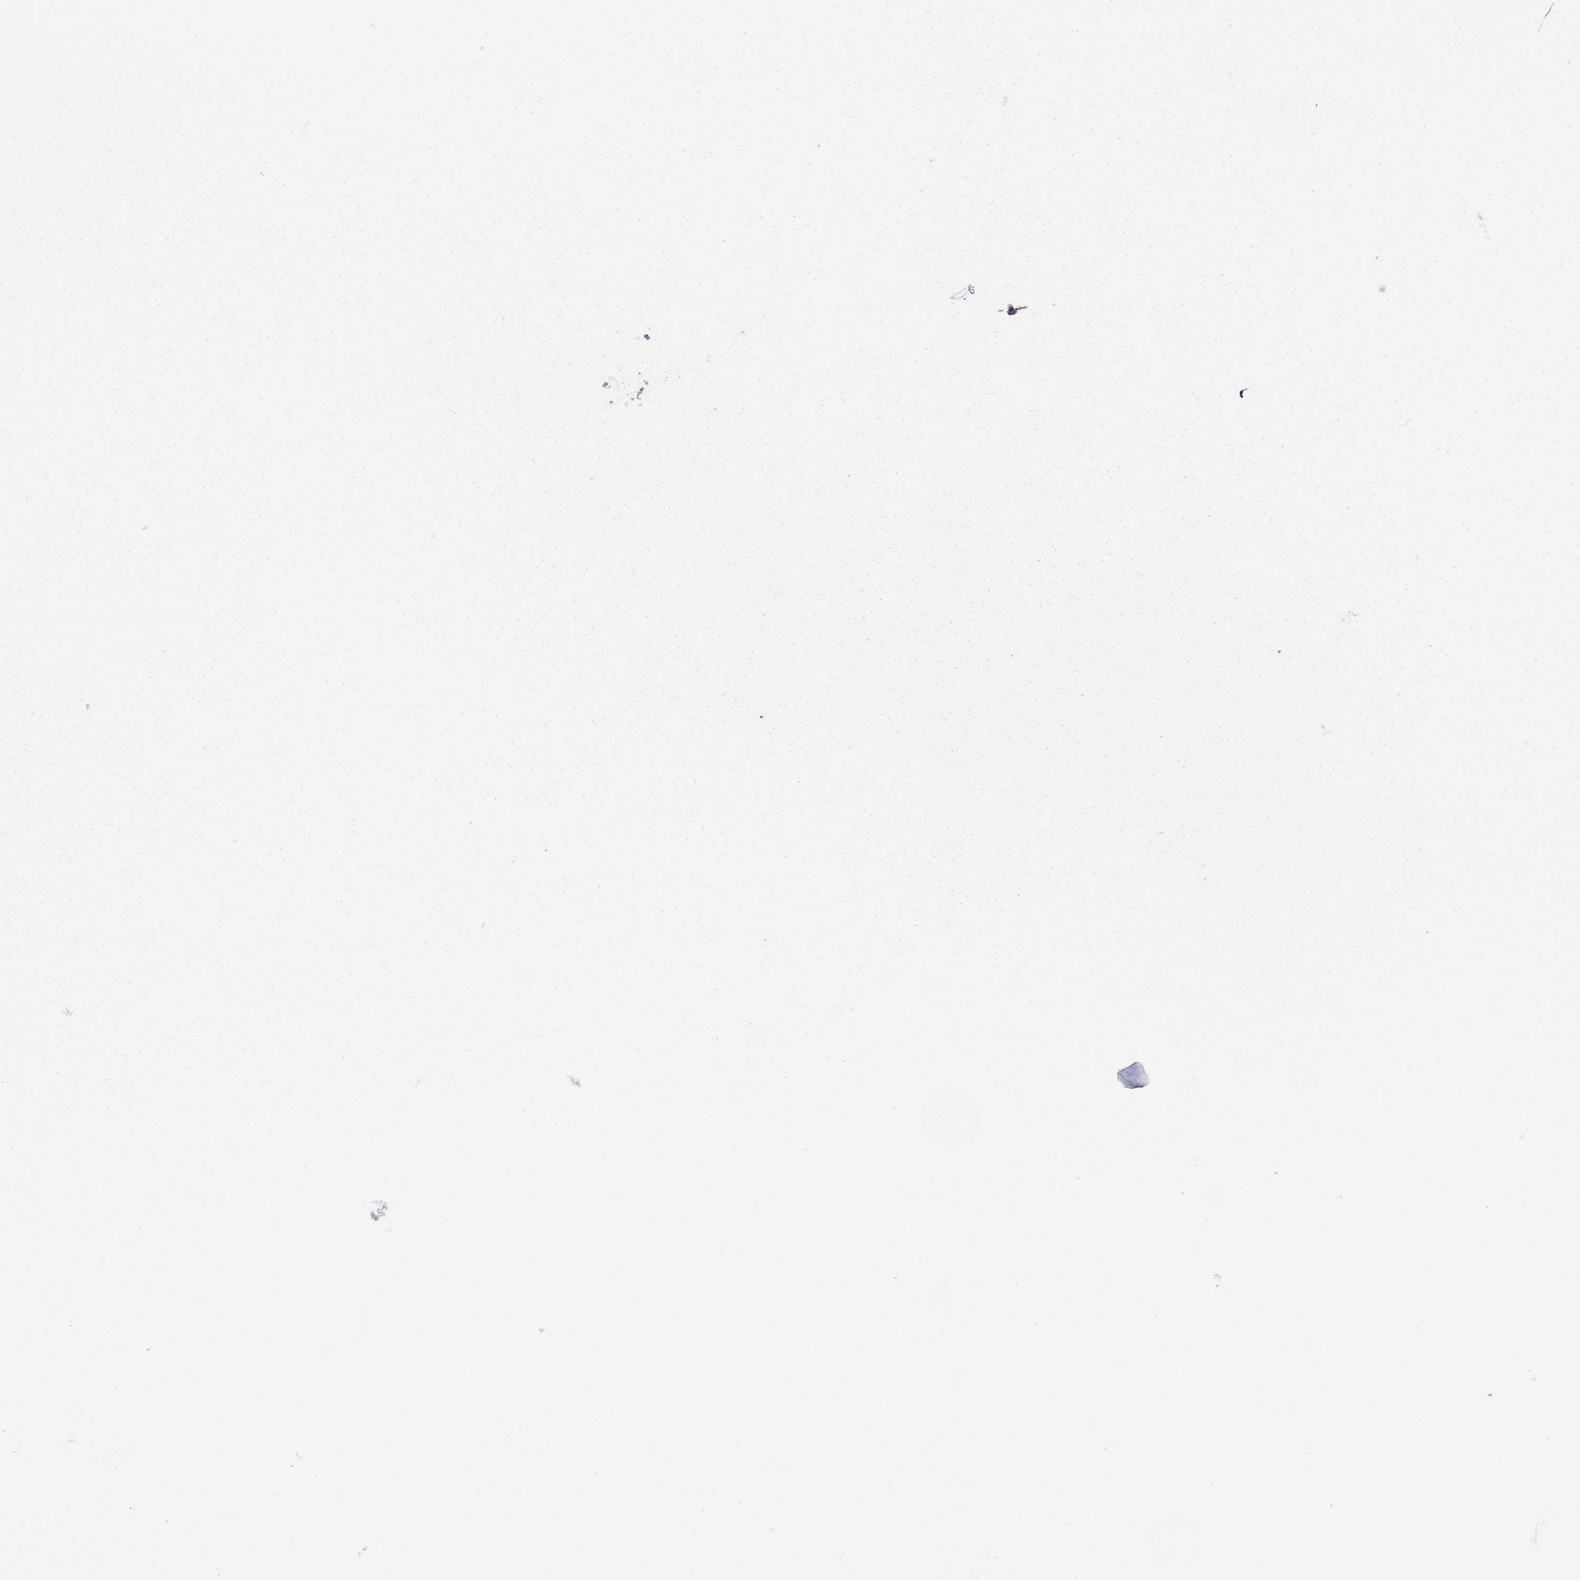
{"staining": {"intensity": "strong", "quantity": ">75%", "location": "cytoplasmic/membranous"}, "tissue": "vagina", "cell_type": "Squamous epithelial cells", "image_type": "normal", "snomed": [{"axis": "morphology", "description": "Normal tissue, NOS"}, {"axis": "topography", "description": "Vagina"}], "caption": "This photomicrograph shows immunohistochemistry (IHC) staining of normal human vagina, with high strong cytoplasmic/membranous staining in approximately >75% of squamous epithelial cells.", "gene": "EHBP1L1", "patient": {"sex": "female", "age": 47}}